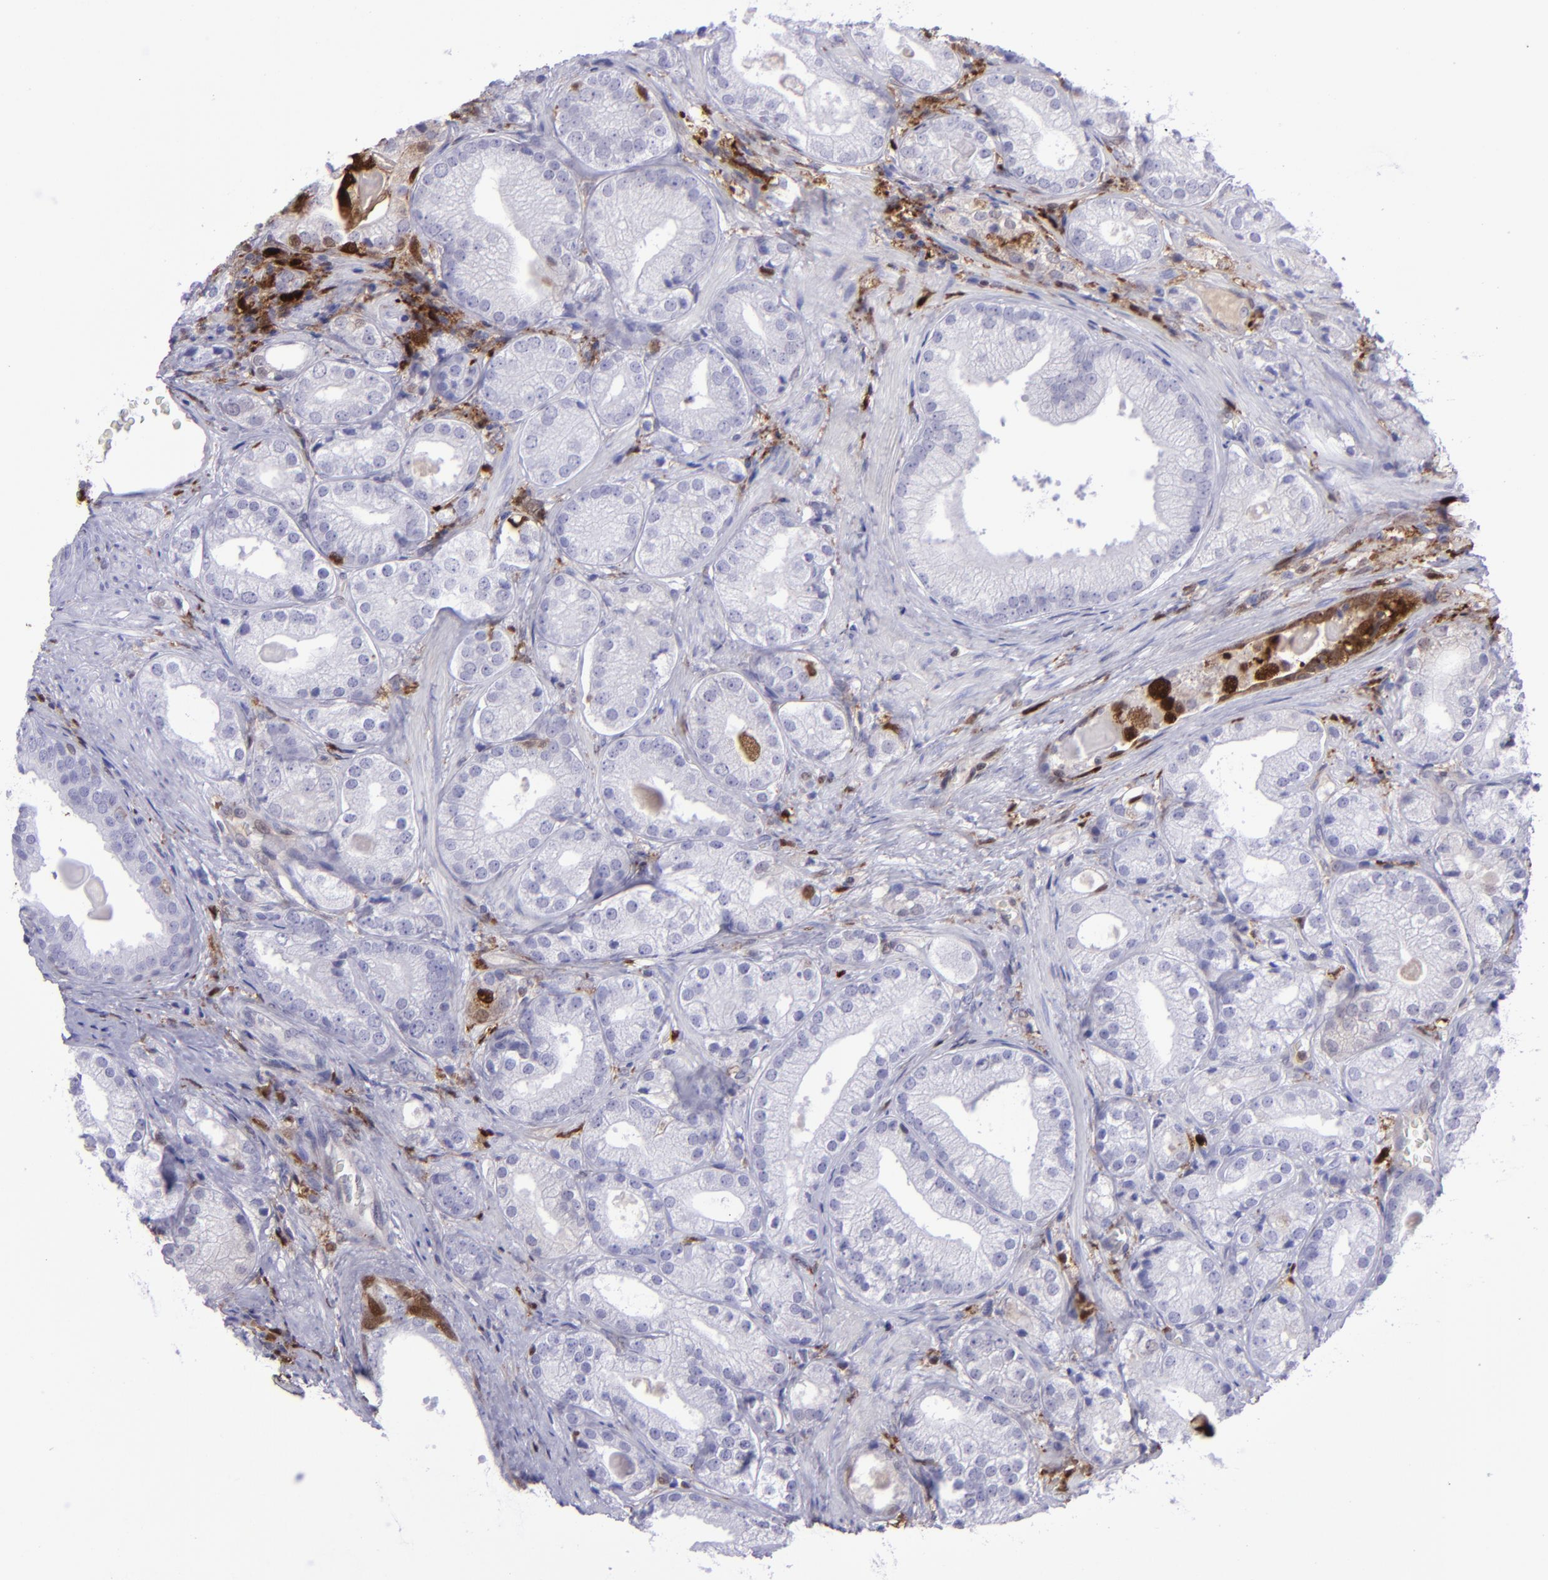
{"staining": {"intensity": "negative", "quantity": "none", "location": "none"}, "tissue": "prostate cancer", "cell_type": "Tumor cells", "image_type": "cancer", "snomed": [{"axis": "morphology", "description": "Adenocarcinoma, Low grade"}, {"axis": "topography", "description": "Prostate"}], "caption": "This is an immunohistochemistry (IHC) photomicrograph of human low-grade adenocarcinoma (prostate). There is no expression in tumor cells.", "gene": "TYMP", "patient": {"sex": "male", "age": 69}}